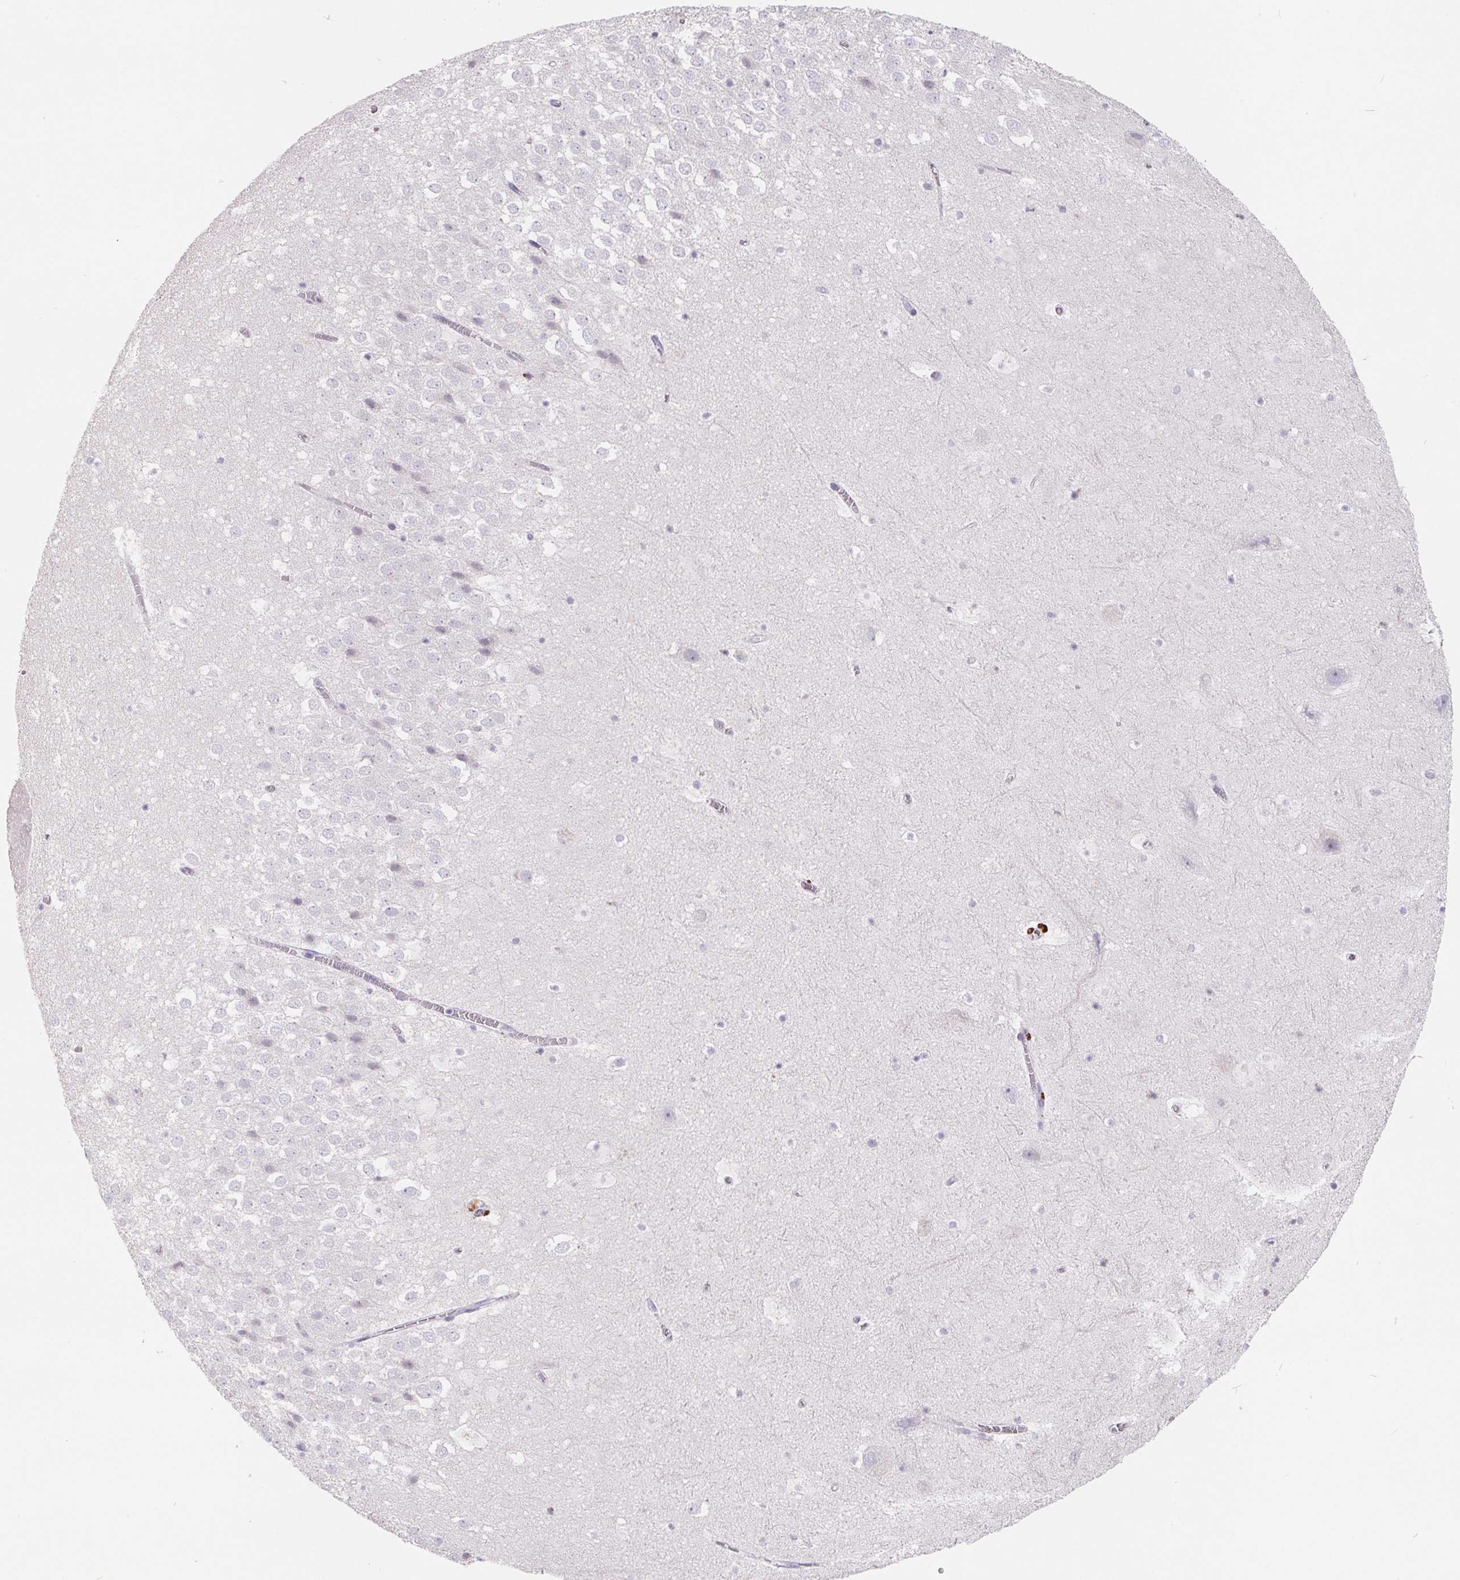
{"staining": {"intensity": "negative", "quantity": "none", "location": "none"}, "tissue": "hippocampus", "cell_type": "Glial cells", "image_type": "normal", "snomed": [{"axis": "morphology", "description": "Normal tissue, NOS"}, {"axis": "topography", "description": "Hippocampus"}], "caption": "DAB immunohistochemical staining of normal hippocampus displays no significant positivity in glial cells. (DAB IHC, high magnification).", "gene": "FDX1", "patient": {"sex": "female", "age": 42}}